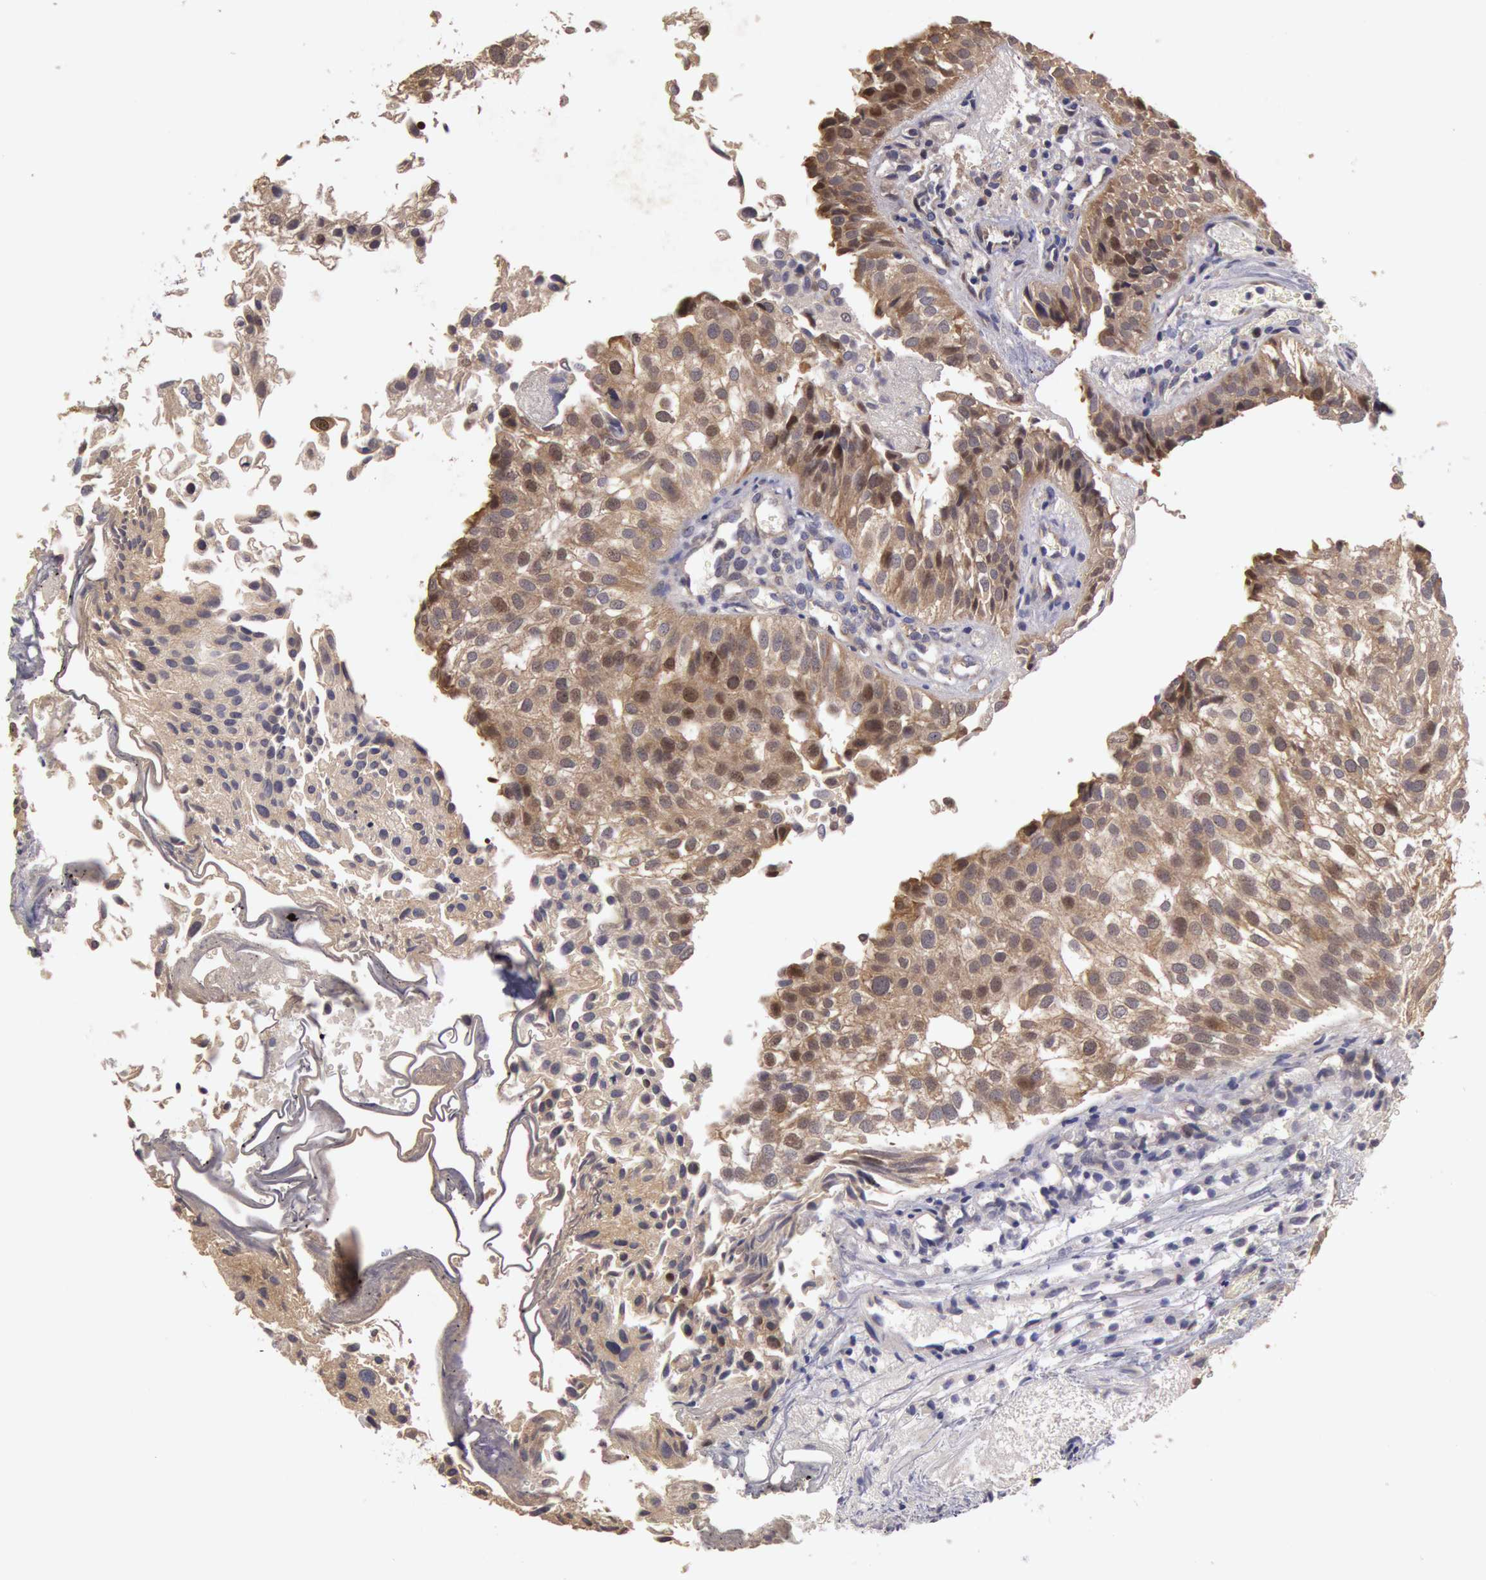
{"staining": {"intensity": "weak", "quantity": ">75%", "location": "cytoplasmic/membranous"}, "tissue": "urothelial cancer", "cell_type": "Tumor cells", "image_type": "cancer", "snomed": [{"axis": "morphology", "description": "Urothelial carcinoma, Low grade"}, {"axis": "topography", "description": "Urinary bladder"}], "caption": "A low amount of weak cytoplasmic/membranous staining is seen in about >75% of tumor cells in low-grade urothelial carcinoma tissue.", "gene": "AMOTL1", "patient": {"sex": "female", "age": 89}}